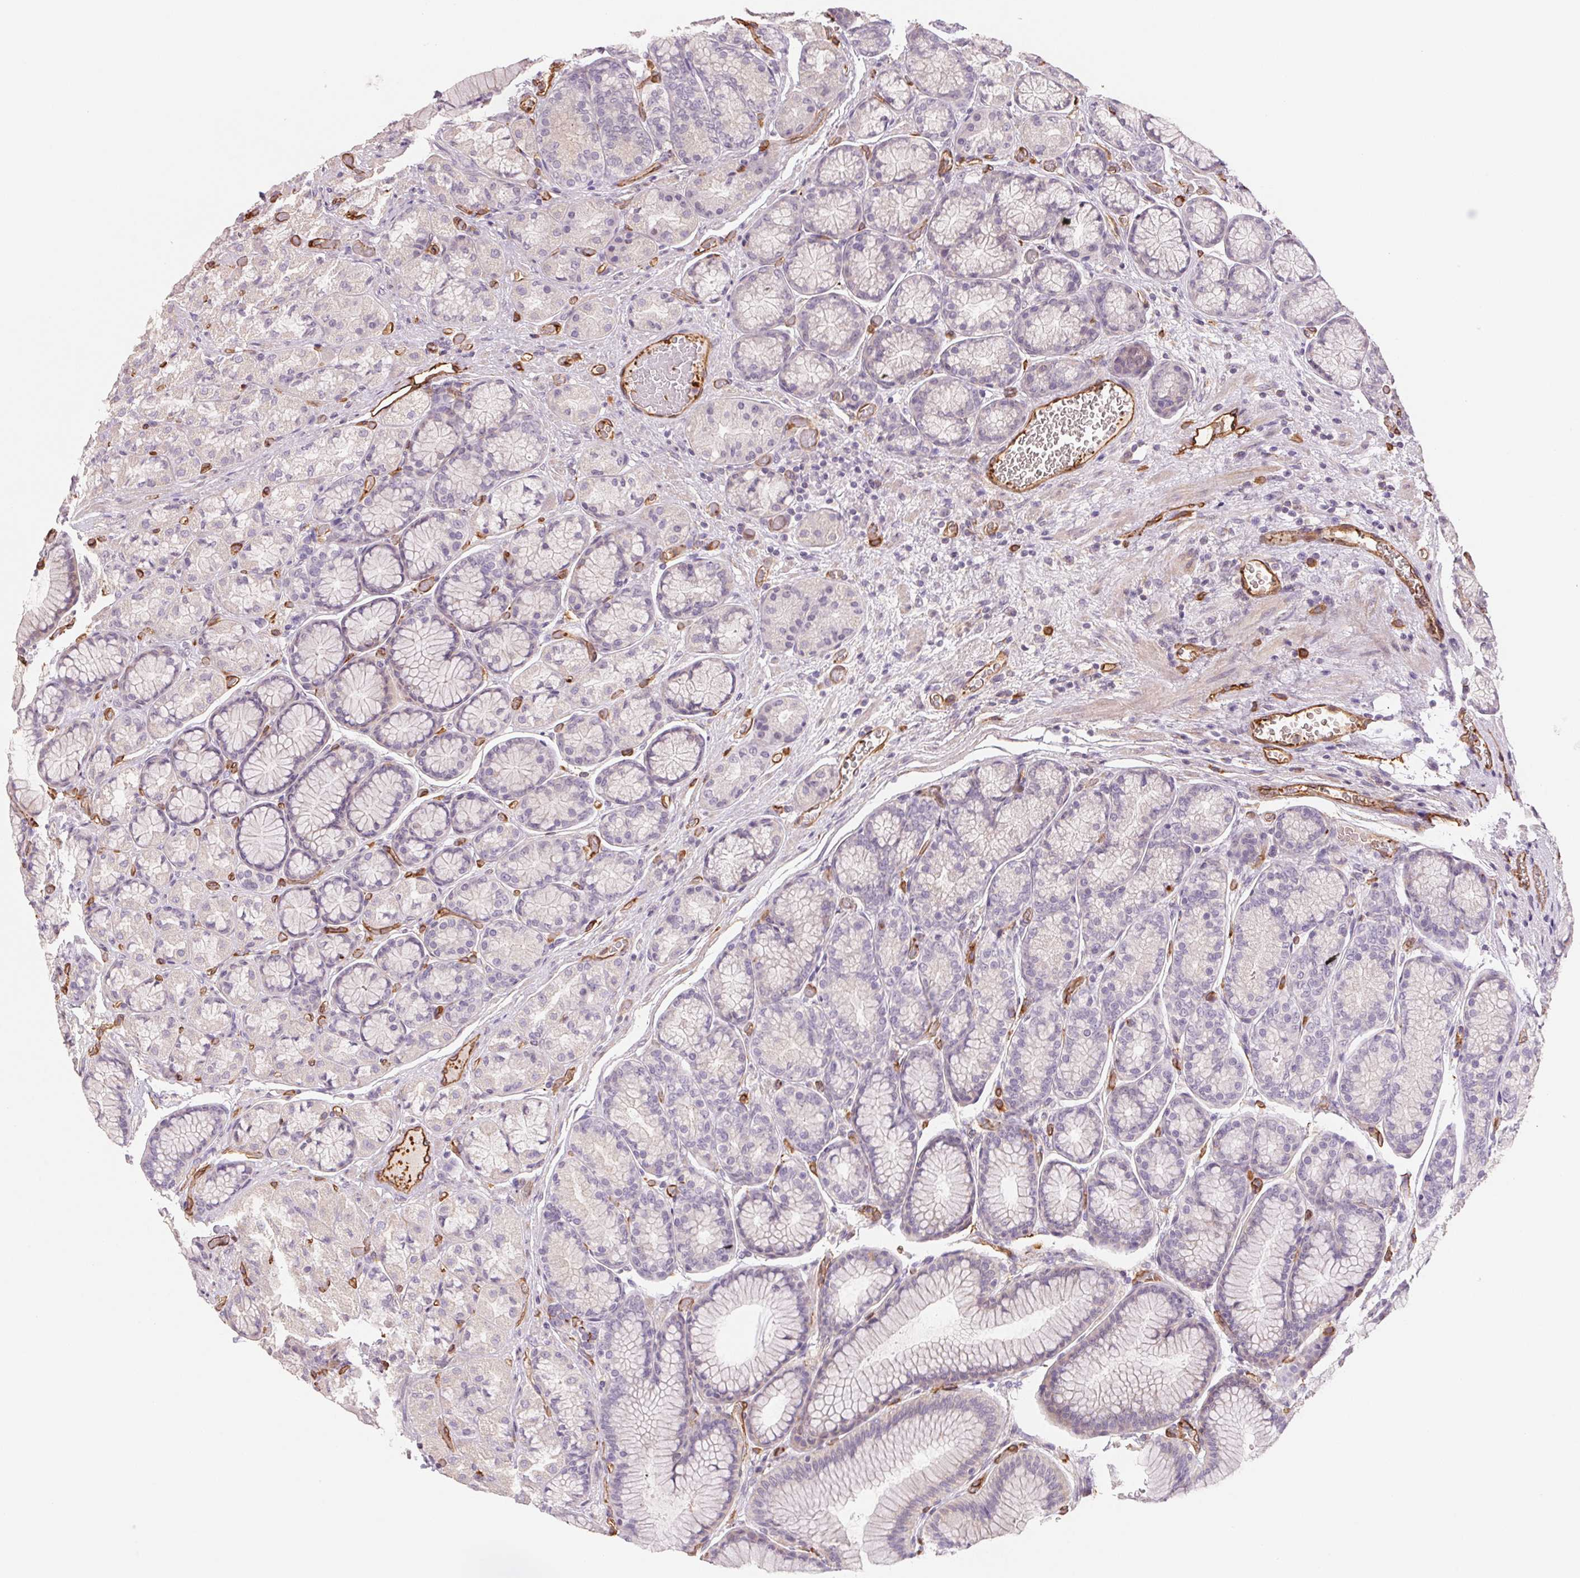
{"staining": {"intensity": "weak", "quantity": "<25%", "location": "cytoplasmic/membranous"}, "tissue": "stomach", "cell_type": "Glandular cells", "image_type": "normal", "snomed": [{"axis": "morphology", "description": "Normal tissue, NOS"}, {"axis": "morphology", "description": "Adenocarcinoma, NOS"}, {"axis": "morphology", "description": "Adenocarcinoma, High grade"}, {"axis": "topography", "description": "Stomach, upper"}, {"axis": "topography", "description": "Stomach"}], "caption": "The immunohistochemistry image has no significant staining in glandular cells of stomach. Brightfield microscopy of IHC stained with DAB (3,3'-diaminobenzidine) (brown) and hematoxylin (blue), captured at high magnification.", "gene": "ANKRD13B", "patient": {"sex": "female", "age": 65}}